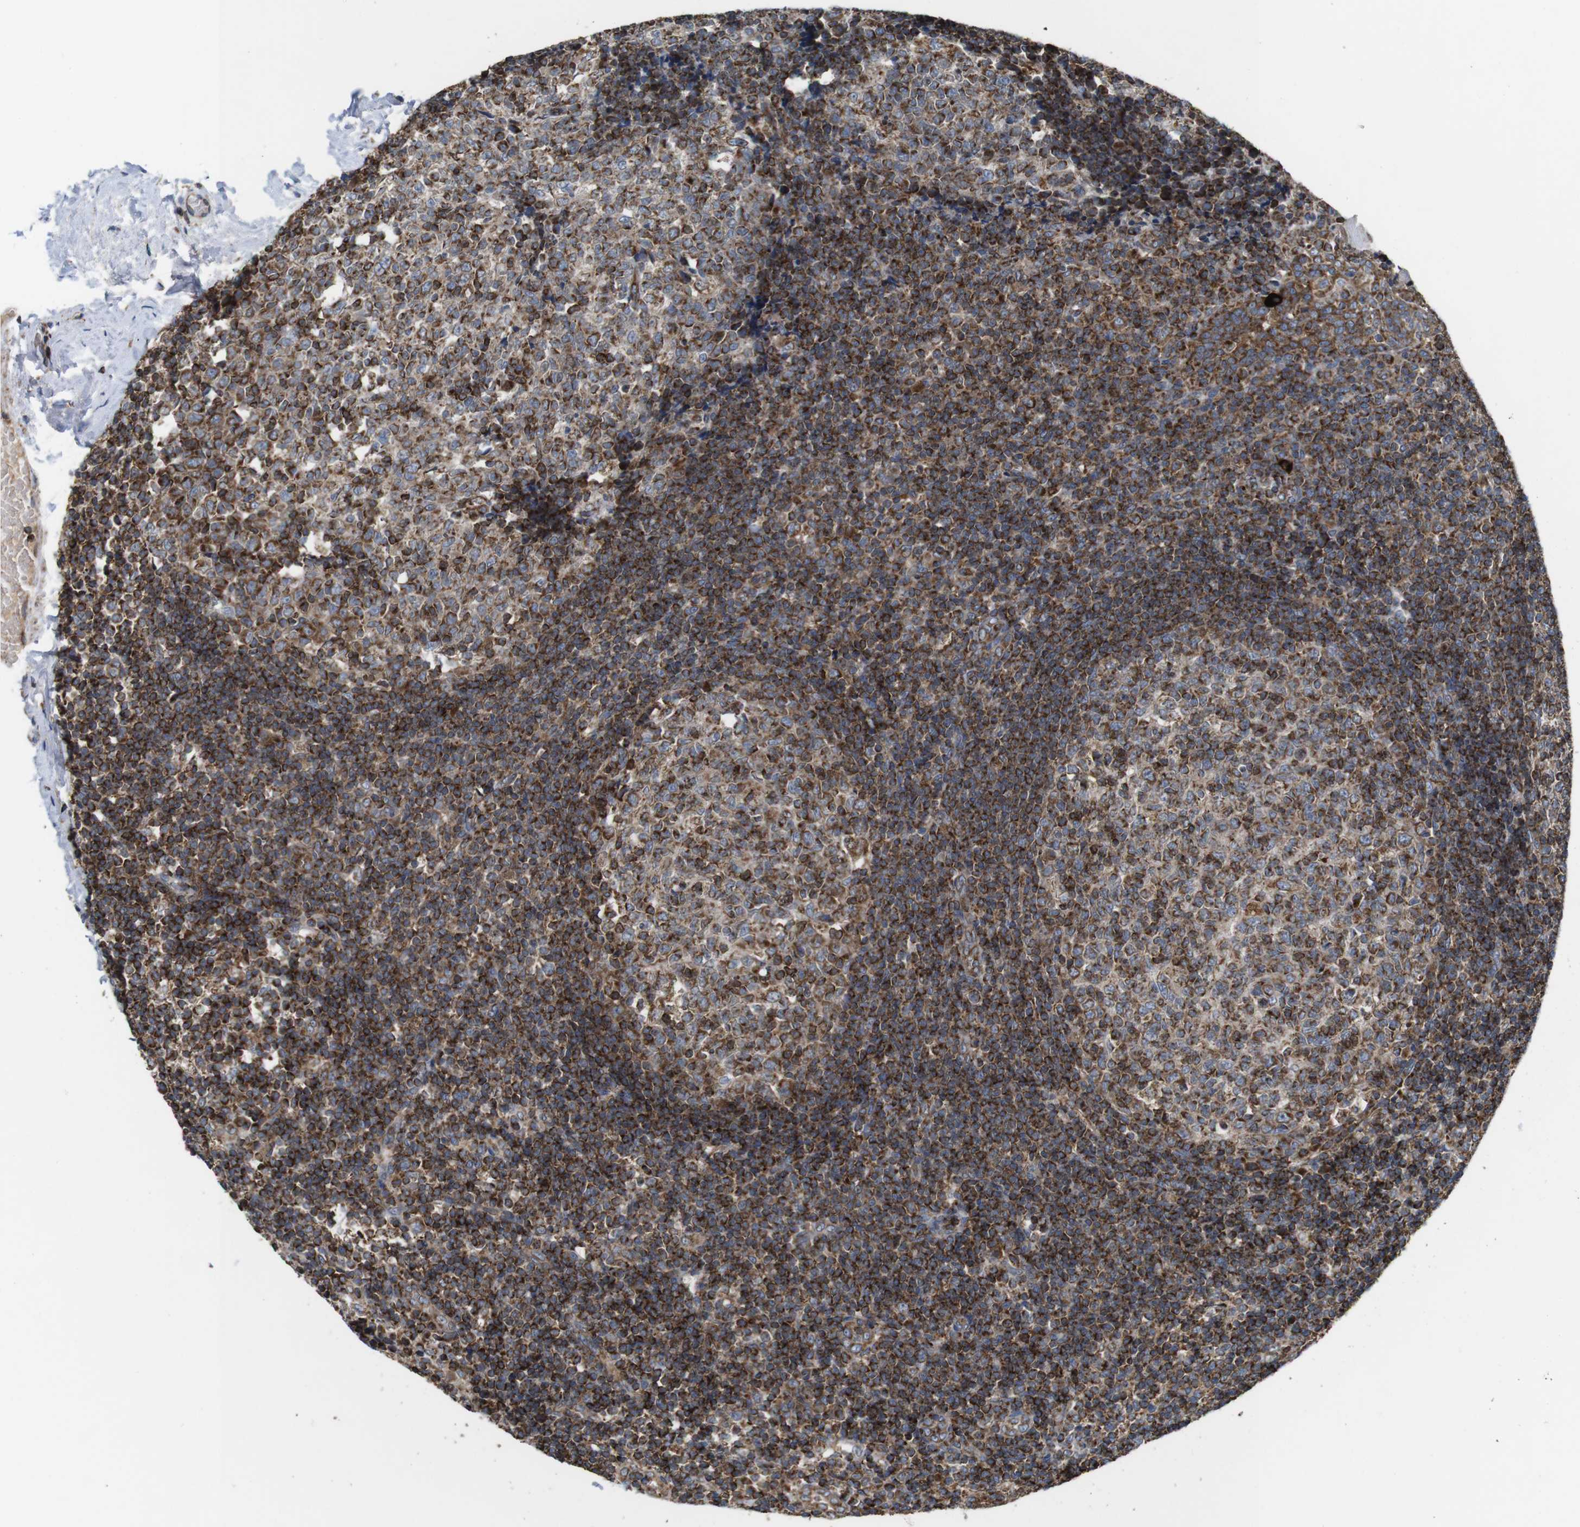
{"staining": {"intensity": "strong", "quantity": "<25%", "location": "cytoplasmic/membranous"}, "tissue": "tonsil", "cell_type": "Germinal center cells", "image_type": "normal", "snomed": [{"axis": "morphology", "description": "Normal tissue, NOS"}, {"axis": "topography", "description": "Tonsil"}], "caption": "DAB immunohistochemical staining of unremarkable human tonsil demonstrates strong cytoplasmic/membranous protein positivity in approximately <25% of germinal center cells.", "gene": "HK1", "patient": {"sex": "female", "age": 19}}